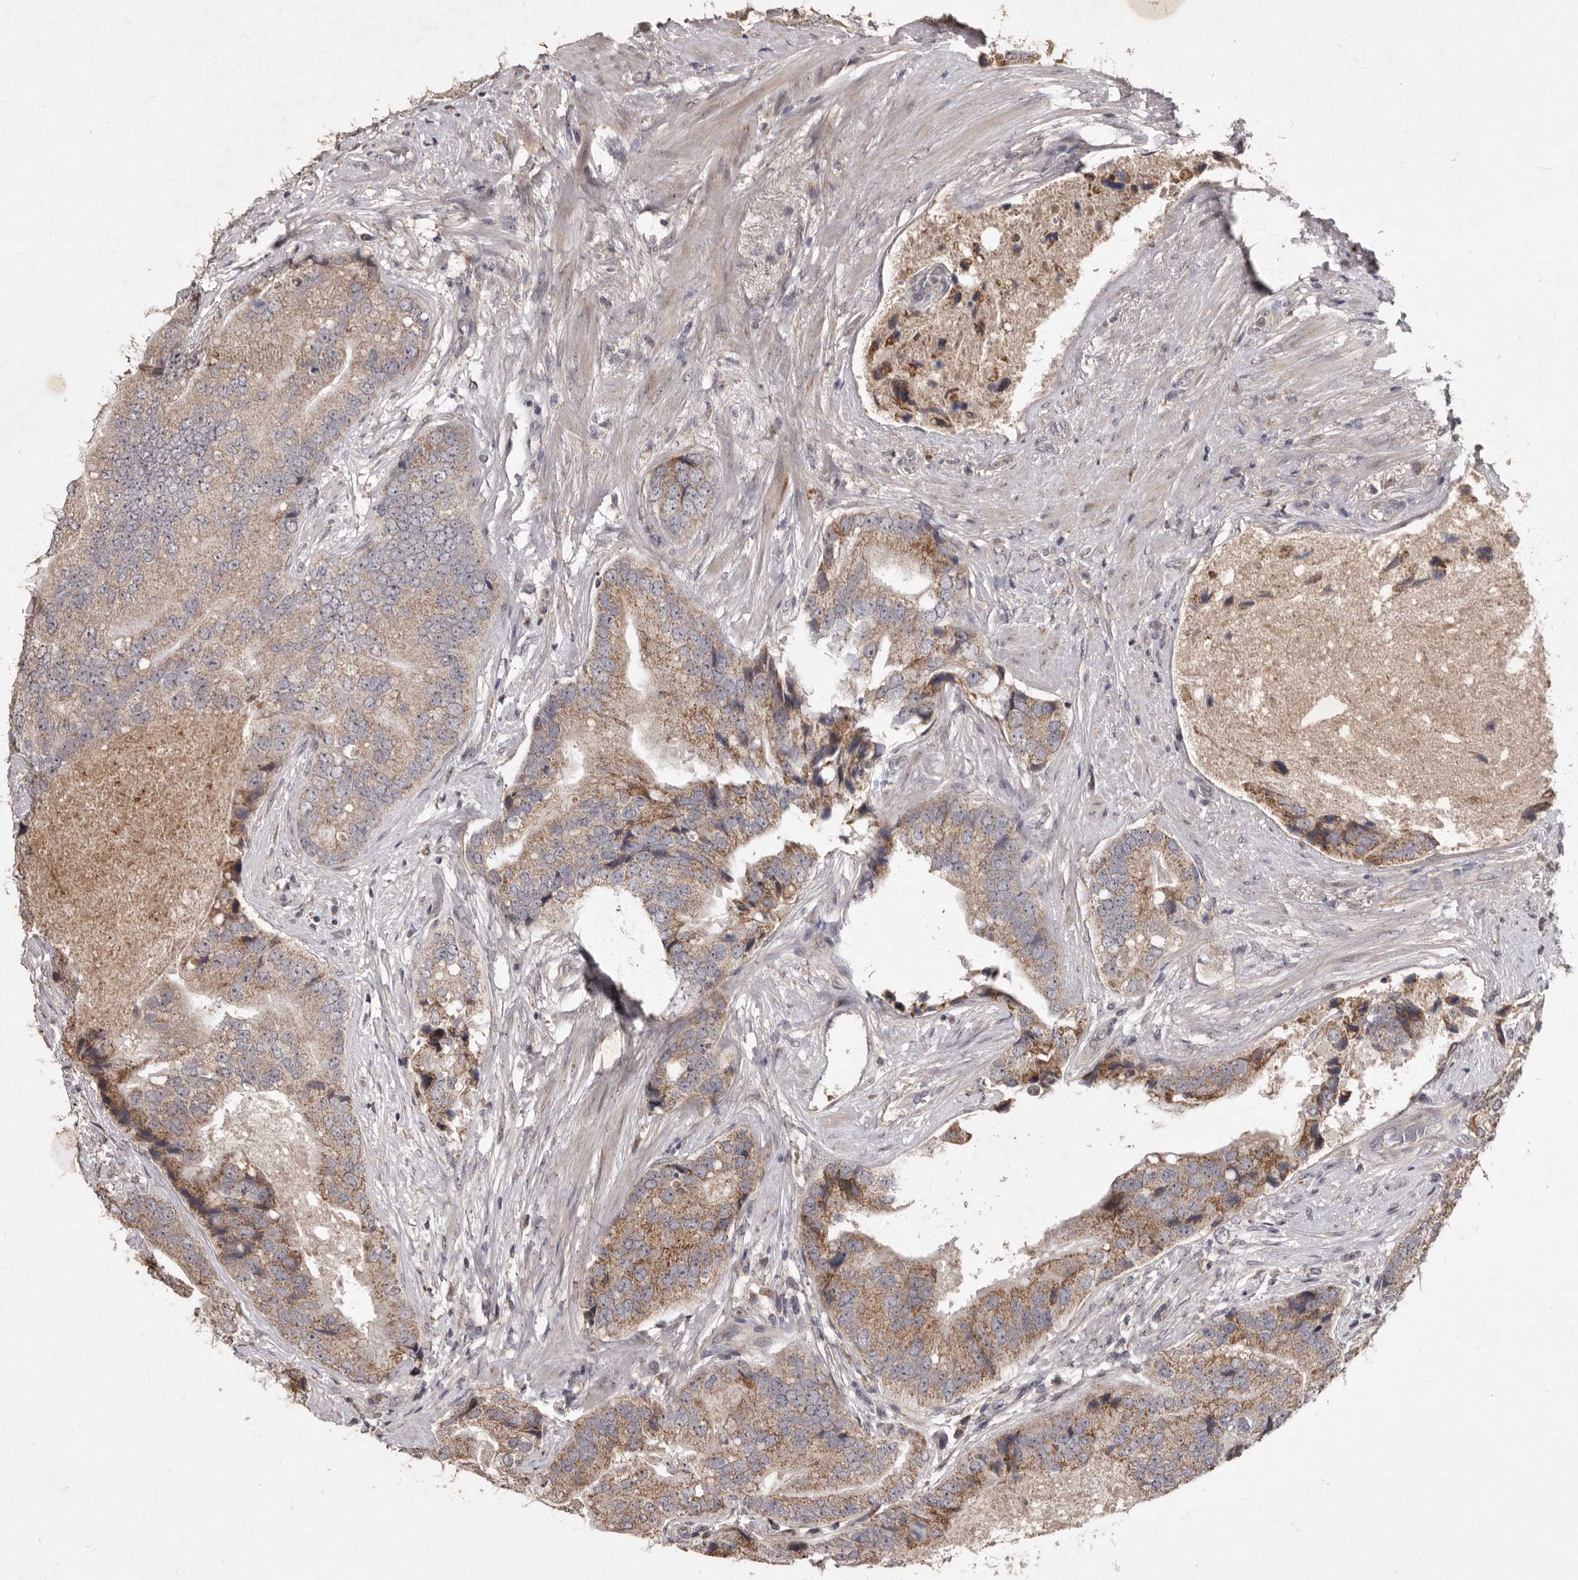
{"staining": {"intensity": "moderate", "quantity": ">75%", "location": "cytoplasmic/membranous"}, "tissue": "prostate cancer", "cell_type": "Tumor cells", "image_type": "cancer", "snomed": [{"axis": "morphology", "description": "Adenocarcinoma, High grade"}, {"axis": "topography", "description": "Prostate"}], "caption": "Protein staining shows moderate cytoplasmic/membranous staining in approximately >75% of tumor cells in adenocarcinoma (high-grade) (prostate).", "gene": "FLAD1", "patient": {"sex": "male", "age": 70}}